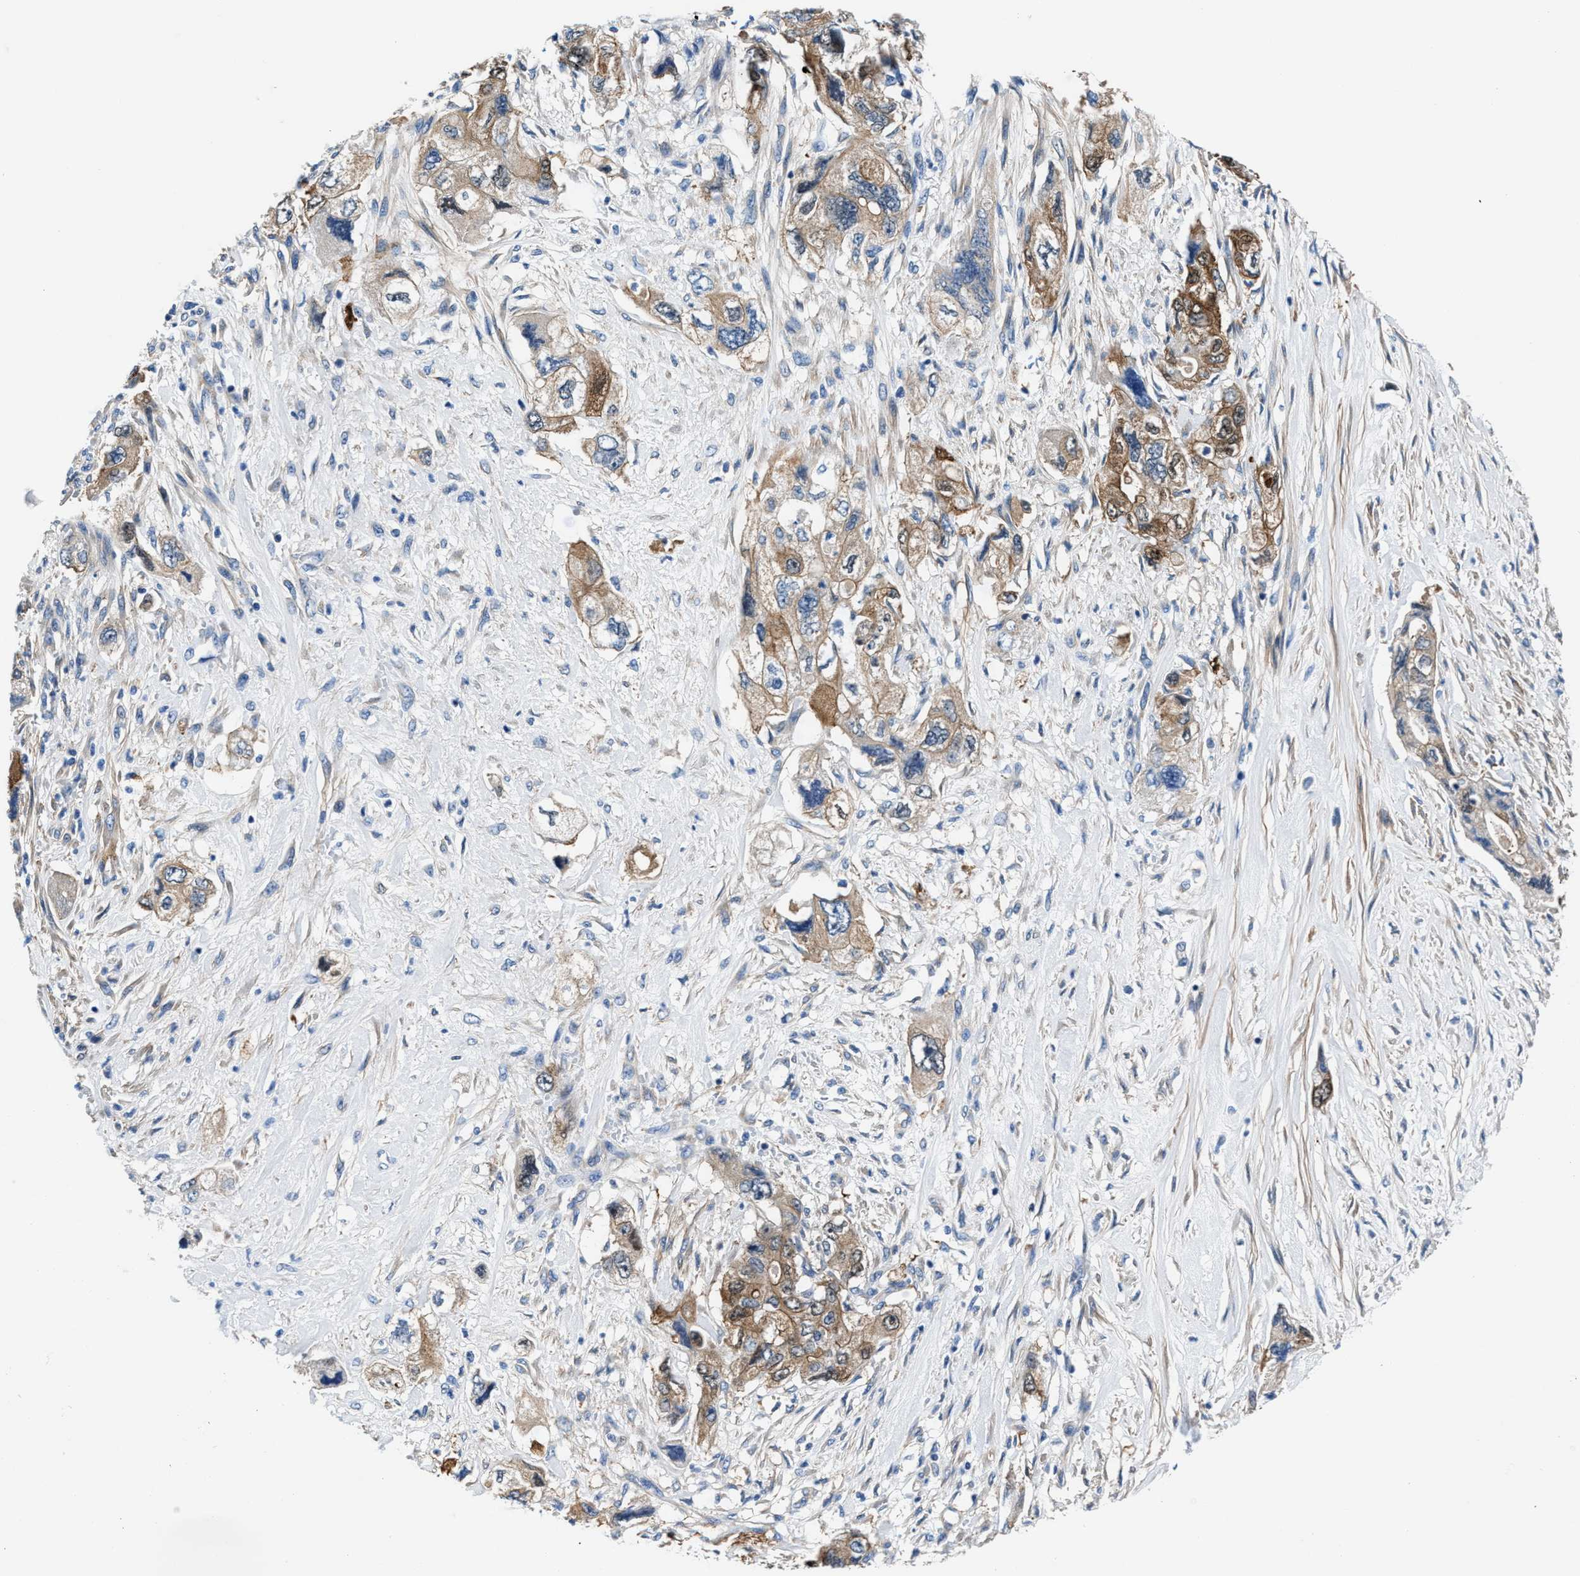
{"staining": {"intensity": "moderate", "quantity": ">75%", "location": "cytoplasmic/membranous"}, "tissue": "pancreatic cancer", "cell_type": "Tumor cells", "image_type": "cancer", "snomed": [{"axis": "morphology", "description": "Adenocarcinoma, NOS"}, {"axis": "topography", "description": "Pancreas"}], "caption": "Tumor cells show medium levels of moderate cytoplasmic/membranous staining in approximately >75% of cells in human pancreatic adenocarcinoma. (DAB (3,3'-diaminobenzidine) = brown stain, brightfield microscopy at high magnification).", "gene": "PARG", "patient": {"sex": "female", "age": 73}}